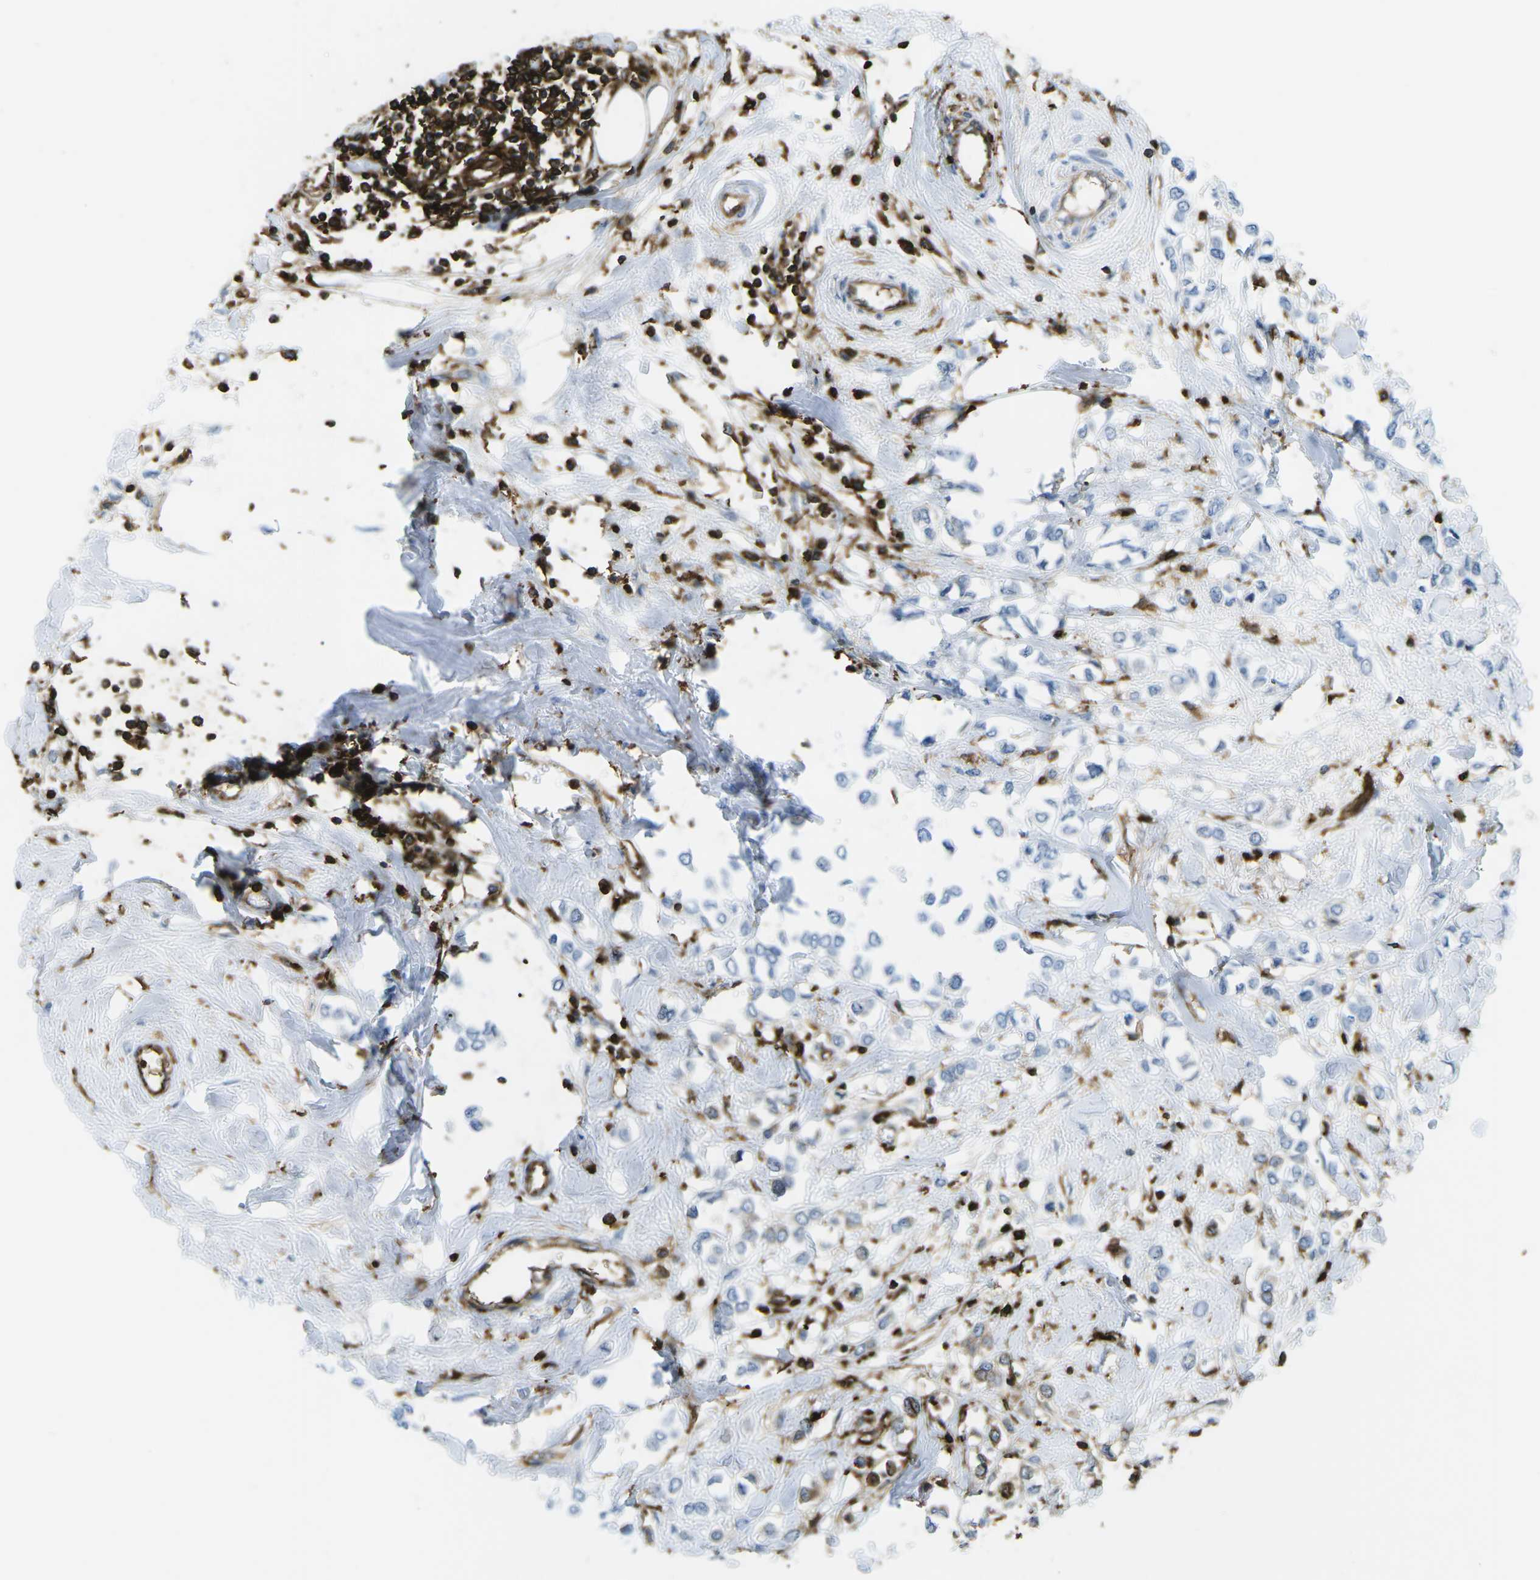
{"staining": {"intensity": "negative", "quantity": "none", "location": "none"}, "tissue": "breast cancer", "cell_type": "Tumor cells", "image_type": "cancer", "snomed": [{"axis": "morphology", "description": "Lobular carcinoma"}, {"axis": "topography", "description": "Breast"}], "caption": "An immunohistochemistry histopathology image of breast lobular carcinoma is shown. There is no staining in tumor cells of breast lobular carcinoma.", "gene": "HLA-B", "patient": {"sex": "female", "age": 51}}